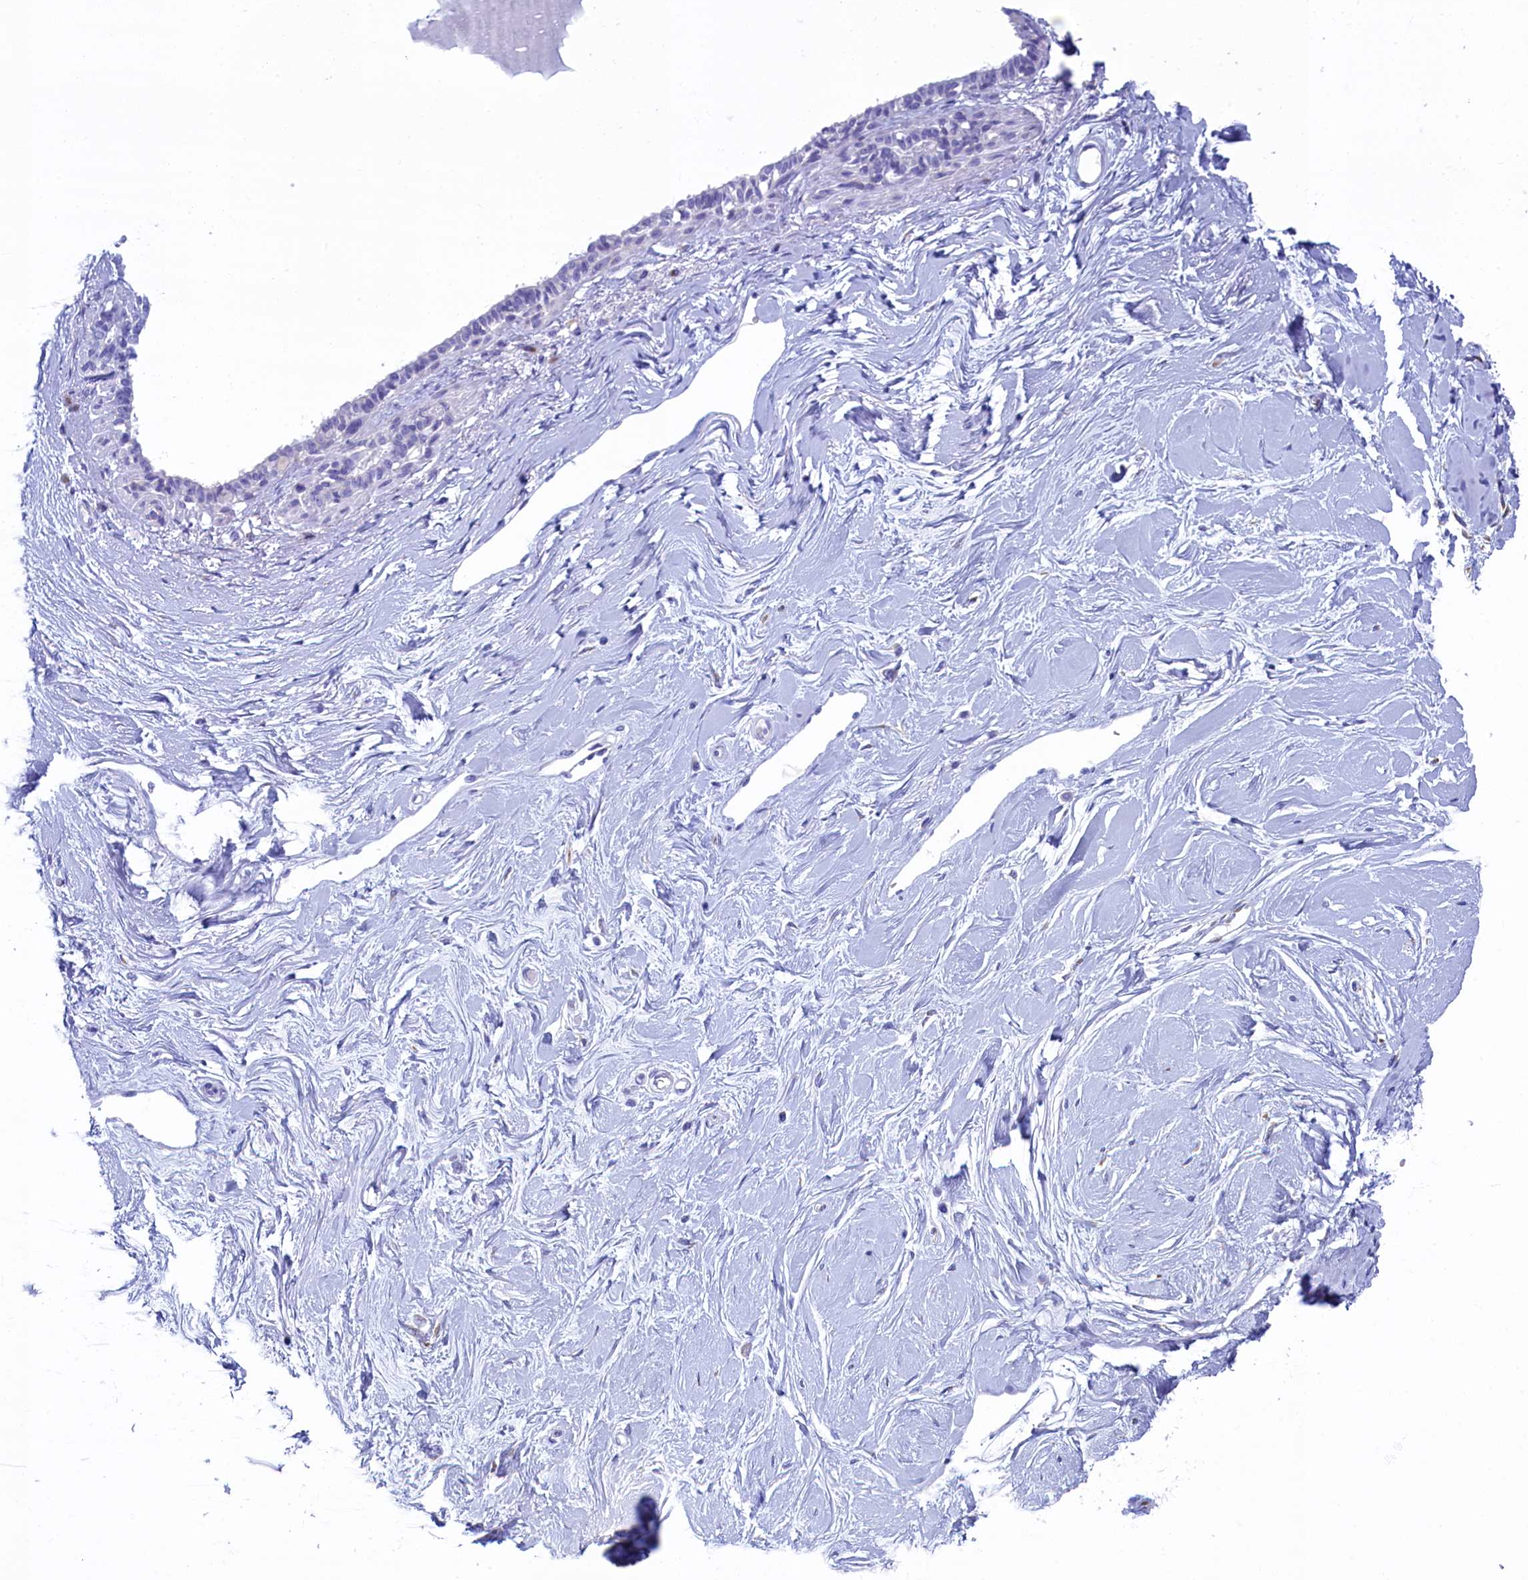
{"staining": {"intensity": "negative", "quantity": "none", "location": "none"}, "tissue": "breast", "cell_type": "Adipocytes", "image_type": "normal", "snomed": [{"axis": "morphology", "description": "Normal tissue, NOS"}, {"axis": "topography", "description": "Breast"}], "caption": "The photomicrograph displays no staining of adipocytes in normal breast.", "gene": "SKA3", "patient": {"sex": "female", "age": 45}}